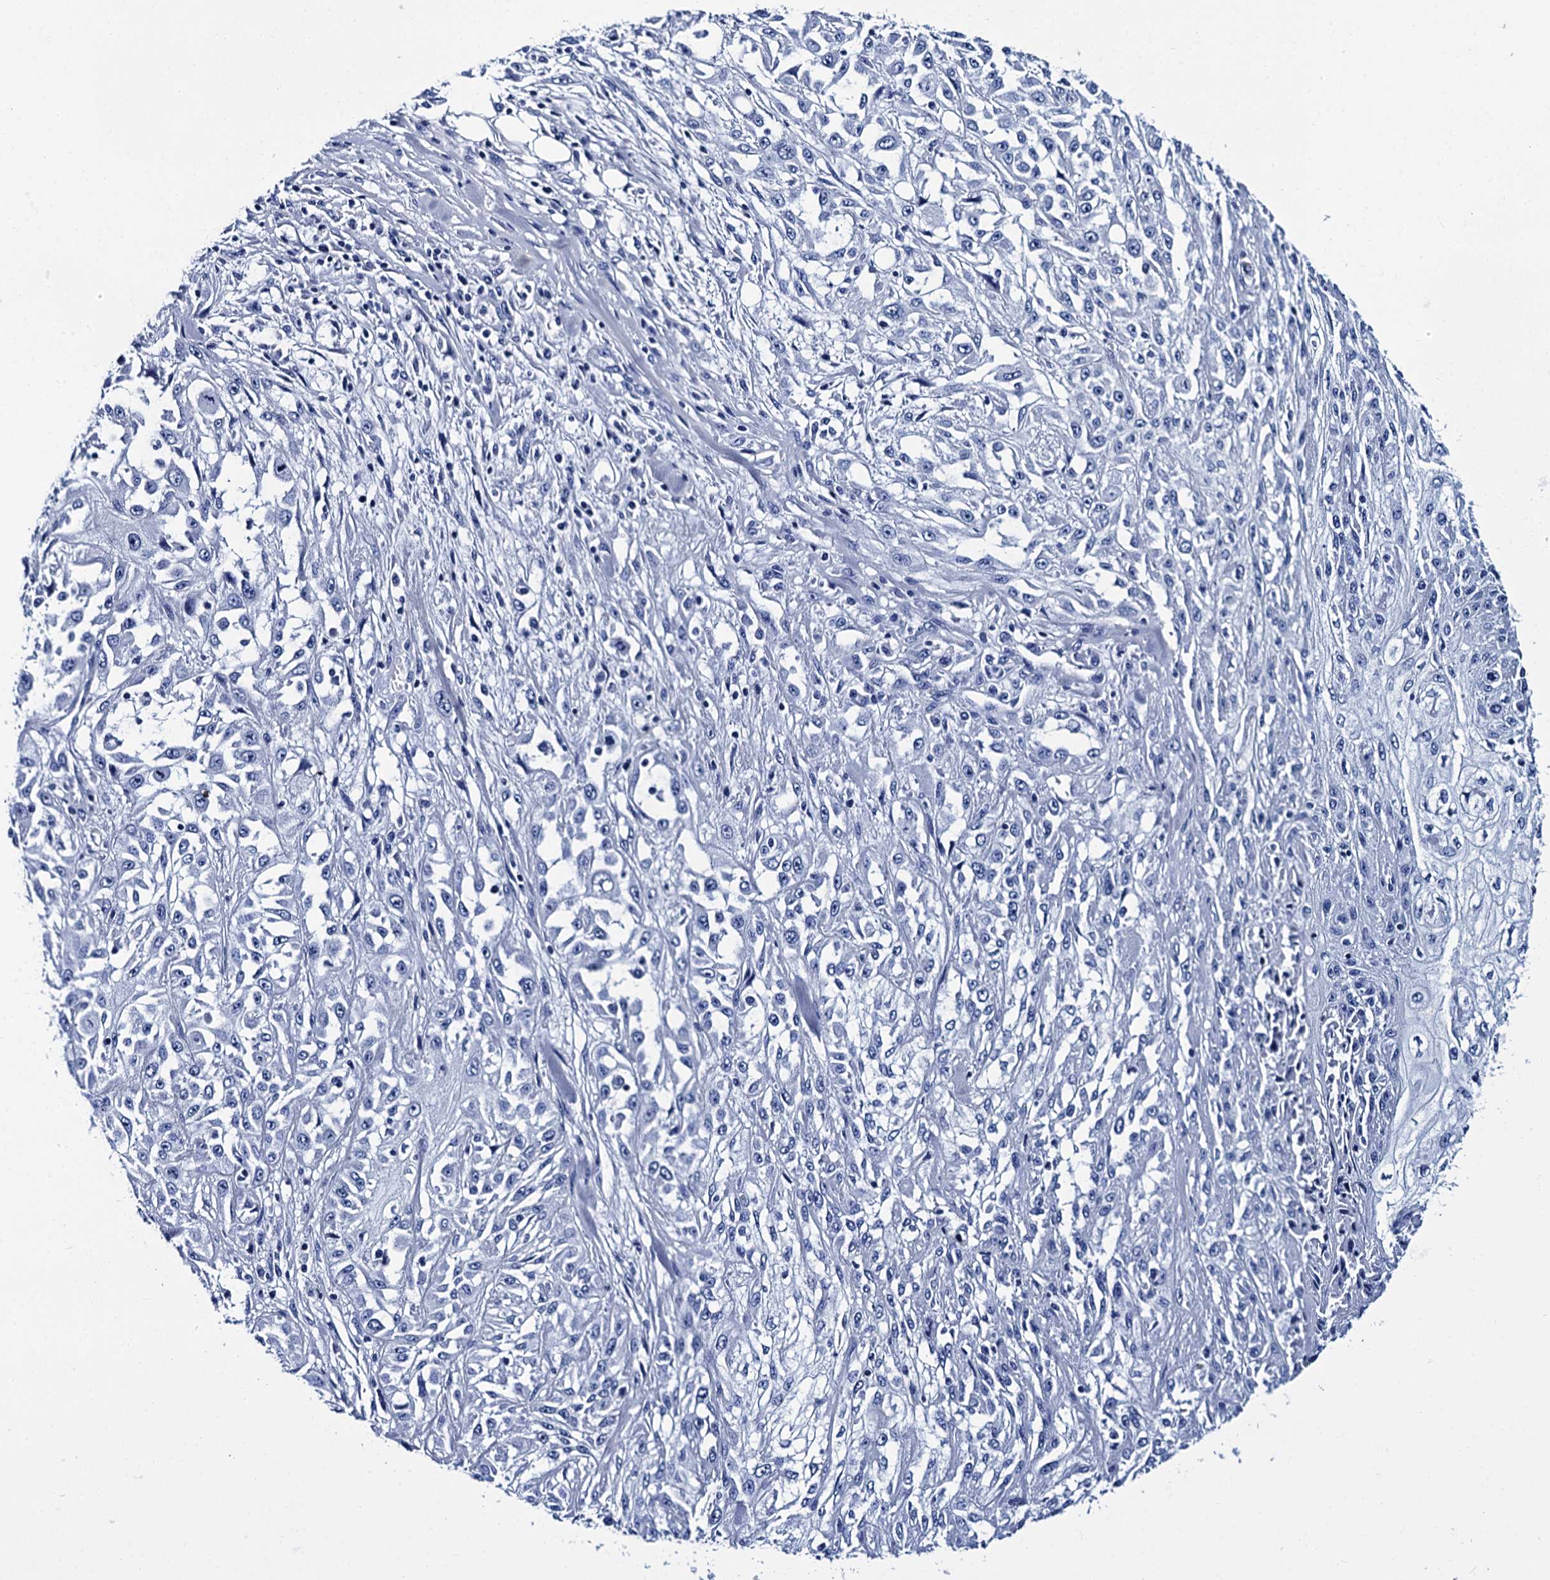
{"staining": {"intensity": "negative", "quantity": "none", "location": "none"}, "tissue": "skin cancer", "cell_type": "Tumor cells", "image_type": "cancer", "snomed": [{"axis": "morphology", "description": "Squamous cell carcinoma, NOS"}, {"axis": "morphology", "description": "Squamous cell carcinoma, metastatic, NOS"}, {"axis": "topography", "description": "Skin"}, {"axis": "topography", "description": "Lymph node"}], "caption": "Skin cancer (squamous cell carcinoma) stained for a protein using IHC demonstrates no expression tumor cells.", "gene": "MYBPC3", "patient": {"sex": "male", "age": 75}}